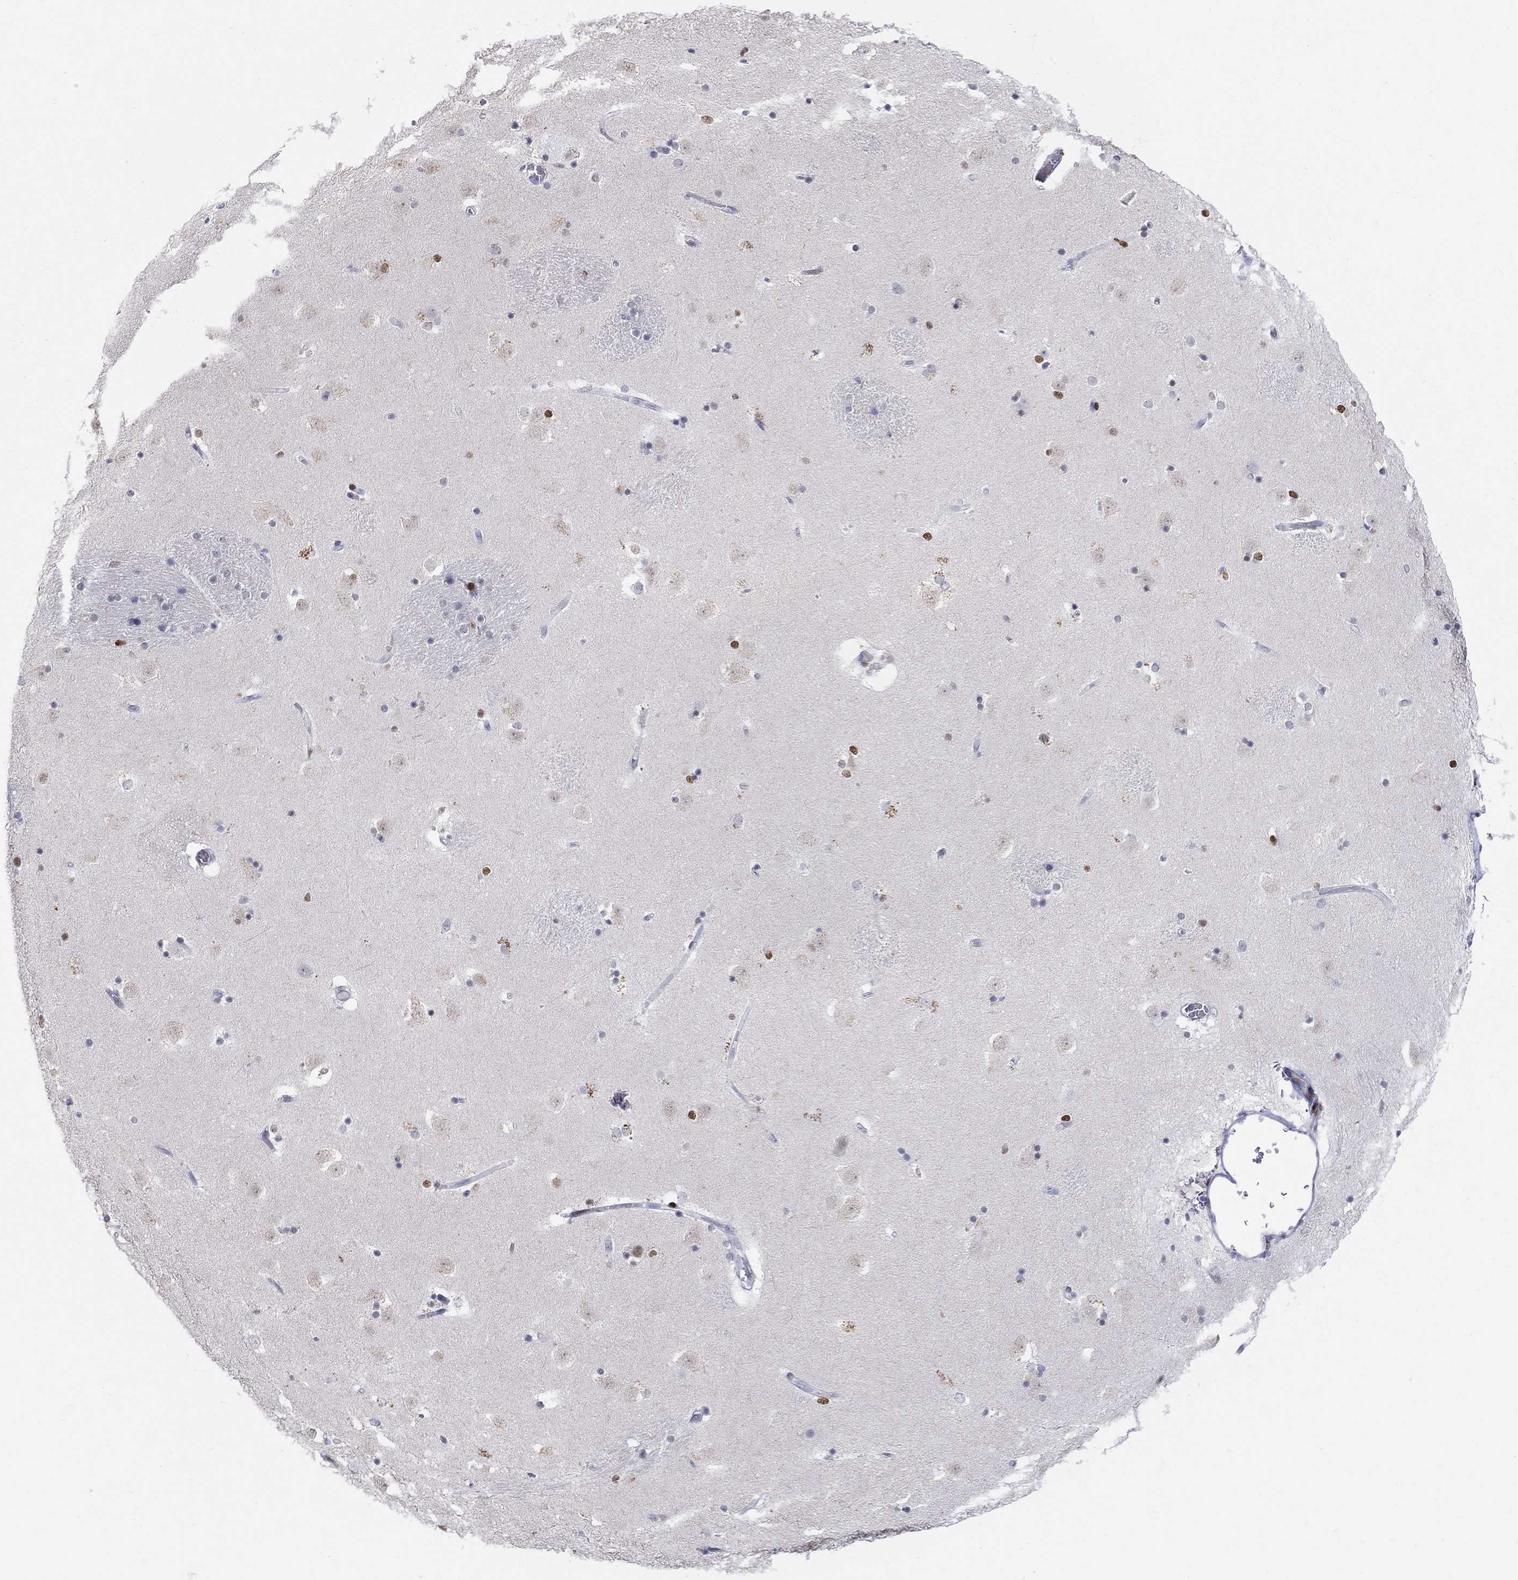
{"staining": {"intensity": "moderate", "quantity": "<25%", "location": "nuclear"}, "tissue": "caudate", "cell_type": "Glial cells", "image_type": "normal", "snomed": [{"axis": "morphology", "description": "Normal tissue, NOS"}, {"axis": "topography", "description": "Lateral ventricle wall"}], "caption": "A brown stain shows moderate nuclear staining of a protein in glial cells of benign caudate.", "gene": "RAPGEF5", "patient": {"sex": "male", "age": 51}}